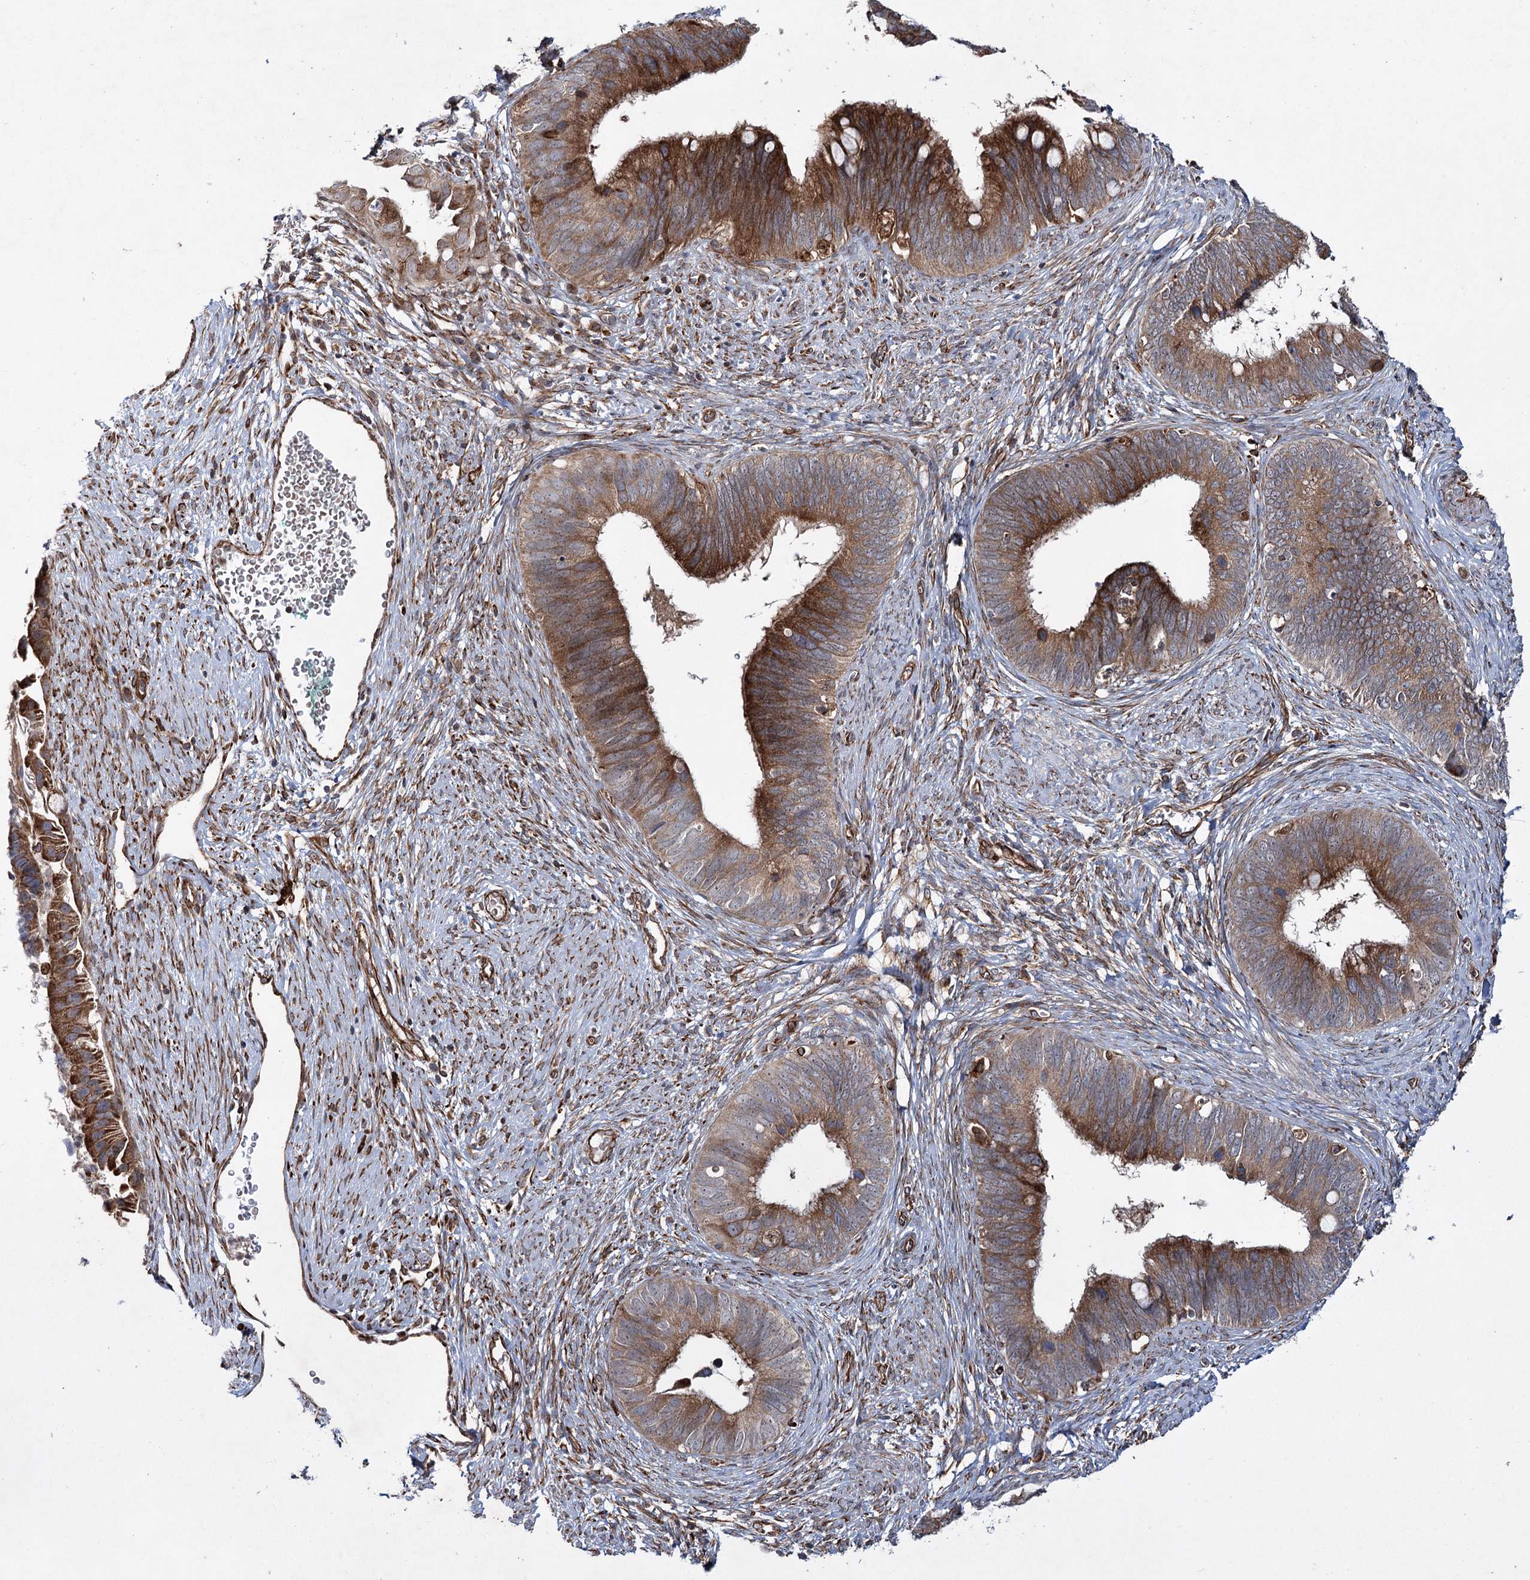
{"staining": {"intensity": "moderate", "quantity": ">75%", "location": "cytoplasmic/membranous"}, "tissue": "cervical cancer", "cell_type": "Tumor cells", "image_type": "cancer", "snomed": [{"axis": "morphology", "description": "Adenocarcinoma, NOS"}, {"axis": "topography", "description": "Cervix"}], "caption": "This histopathology image reveals IHC staining of adenocarcinoma (cervical), with medium moderate cytoplasmic/membranous positivity in approximately >75% of tumor cells.", "gene": "DPEP2", "patient": {"sex": "female", "age": 42}}